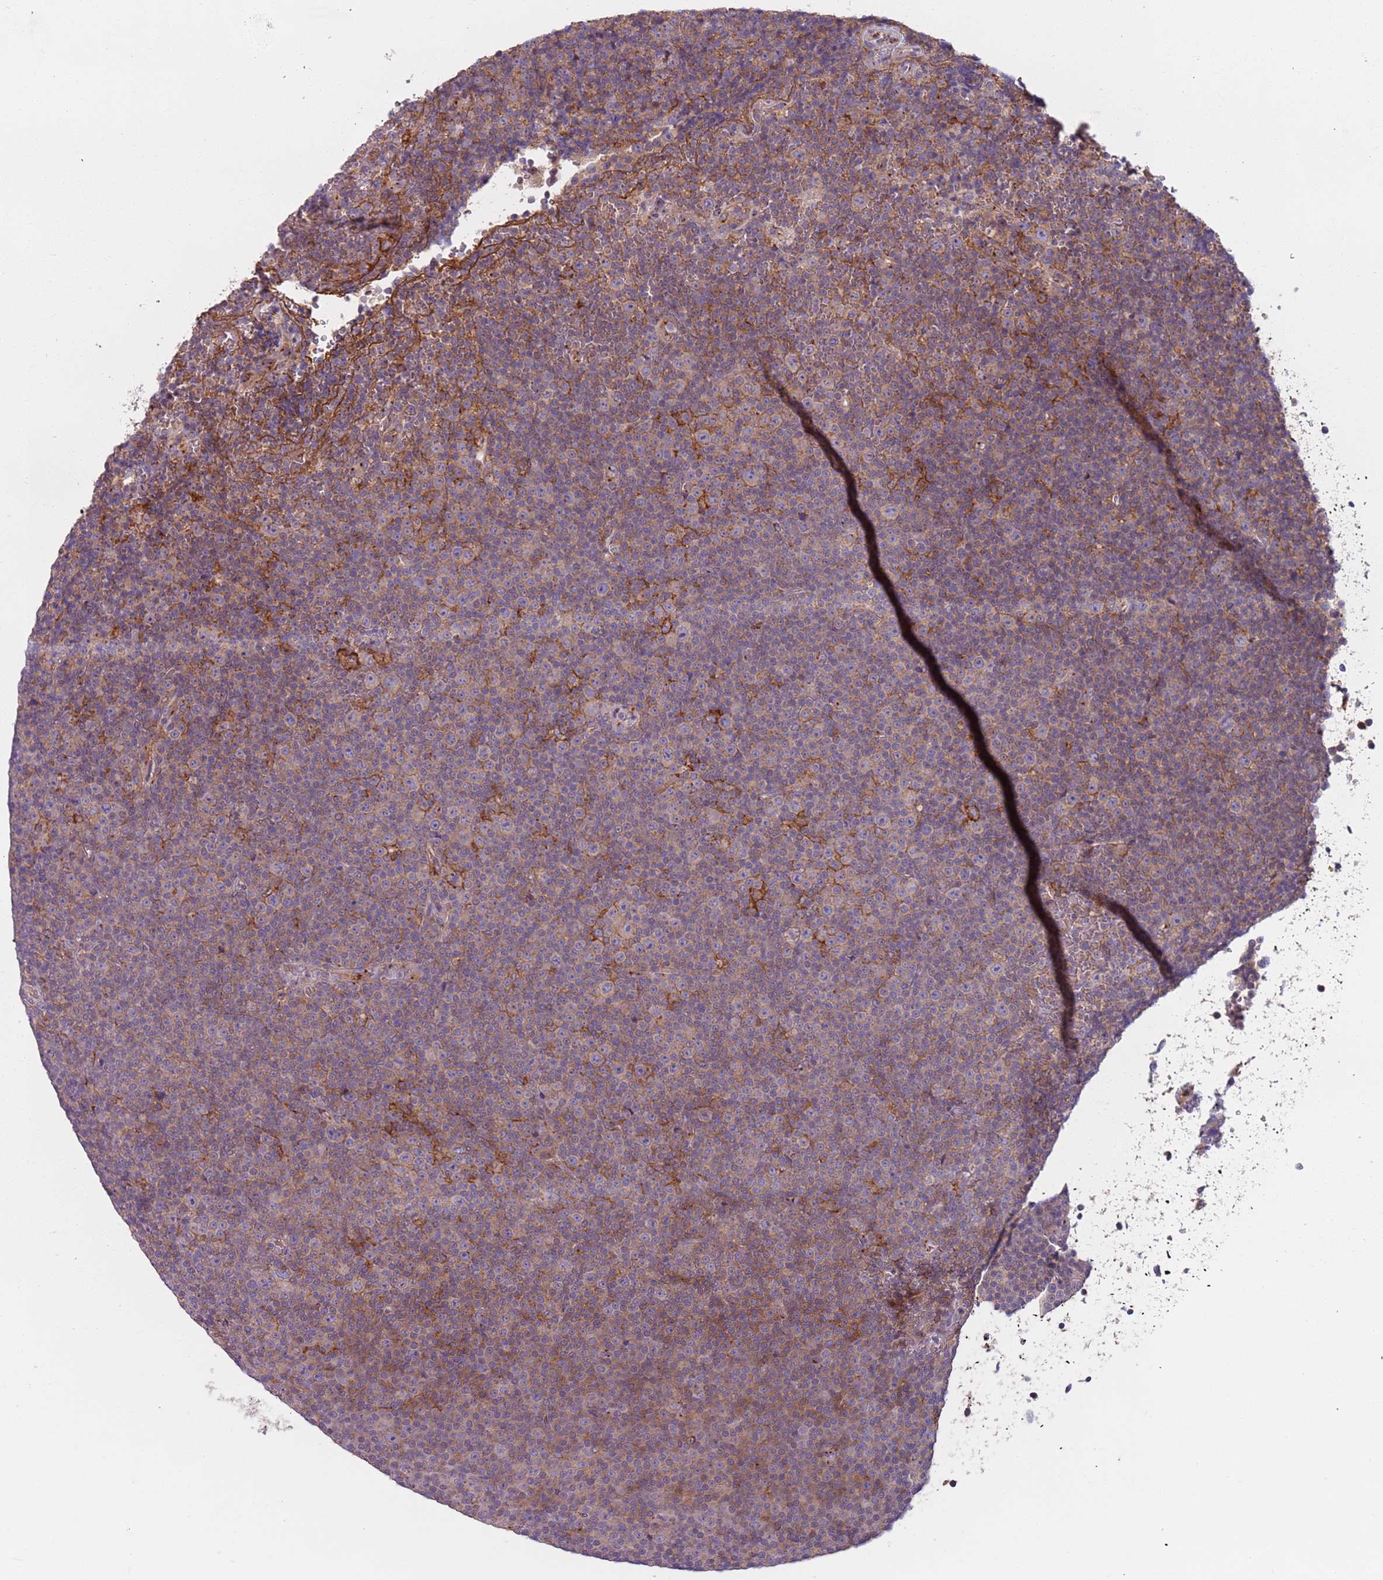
{"staining": {"intensity": "weak", "quantity": "<25%", "location": "cytoplasmic/membranous"}, "tissue": "lymphoma", "cell_type": "Tumor cells", "image_type": "cancer", "snomed": [{"axis": "morphology", "description": "Malignant lymphoma, non-Hodgkin's type, Low grade"}, {"axis": "topography", "description": "Lymph node"}], "caption": "Human lymphoma stained for a protein using immunohistochemistry shows no expression in tumor cells.", "gene": "AKTIP", "patient": {"sex": "female", "age": 67}}